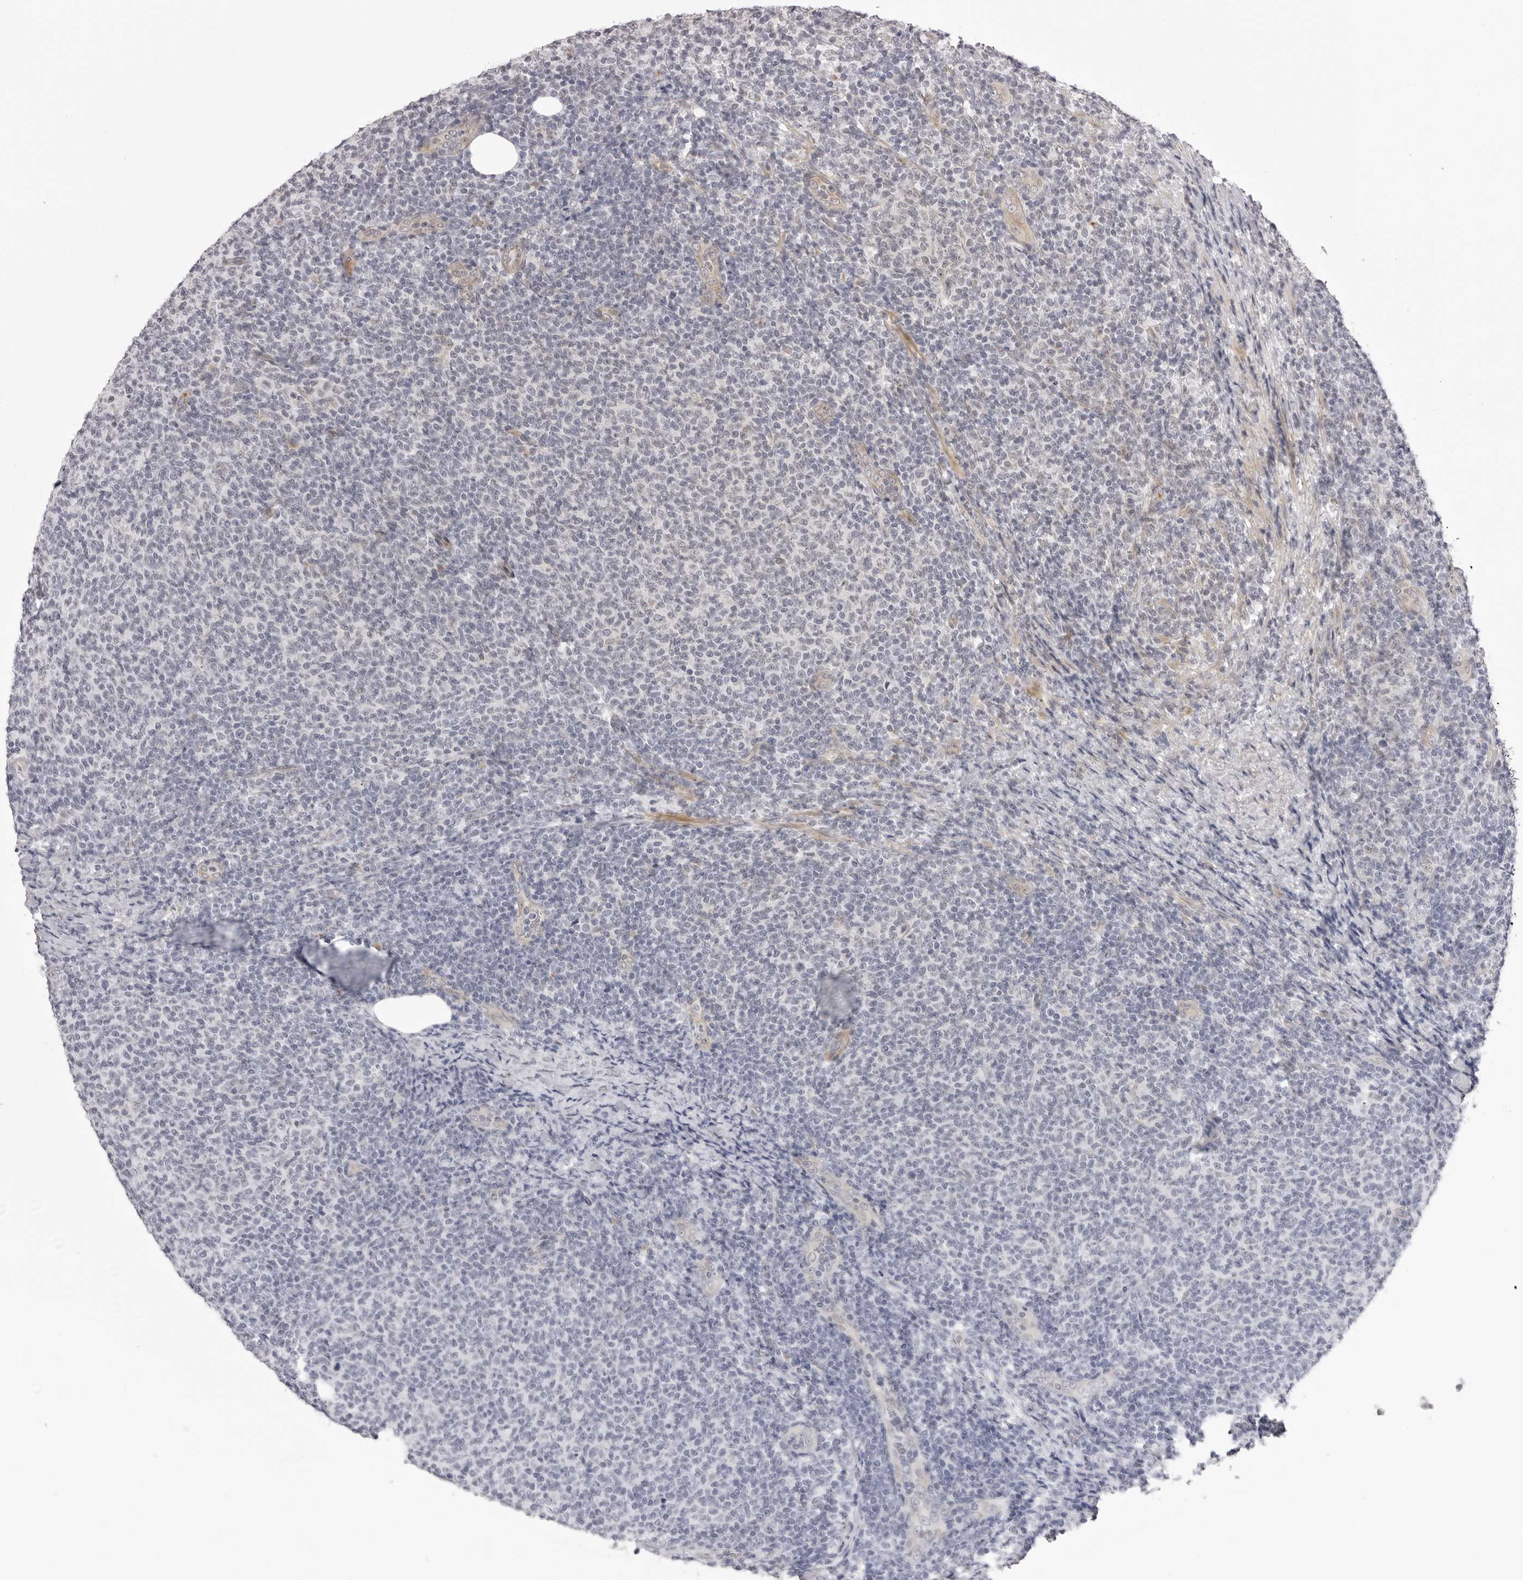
{"staining": {"intensity": "negative", "quantity": "none", "location": "none"}, "tissue": "lymphoma", "cell_type": "Tumor cells", "image_type": "cancer", "snomed": [{"axis": "morphology", "description": "Malignant lymphoma, non-Hodgkin's type, Low grade"}, {"axis": "topography", "description": "Lymph node"}], "caption": "There is no significant positivity in tumor cells of malignant lymphoma, non-Hodgkin's type (low-grade). Nuclei are stained in blue.", "gene": "SUGCT", "patient": {"sex": "male", "age": 66}}